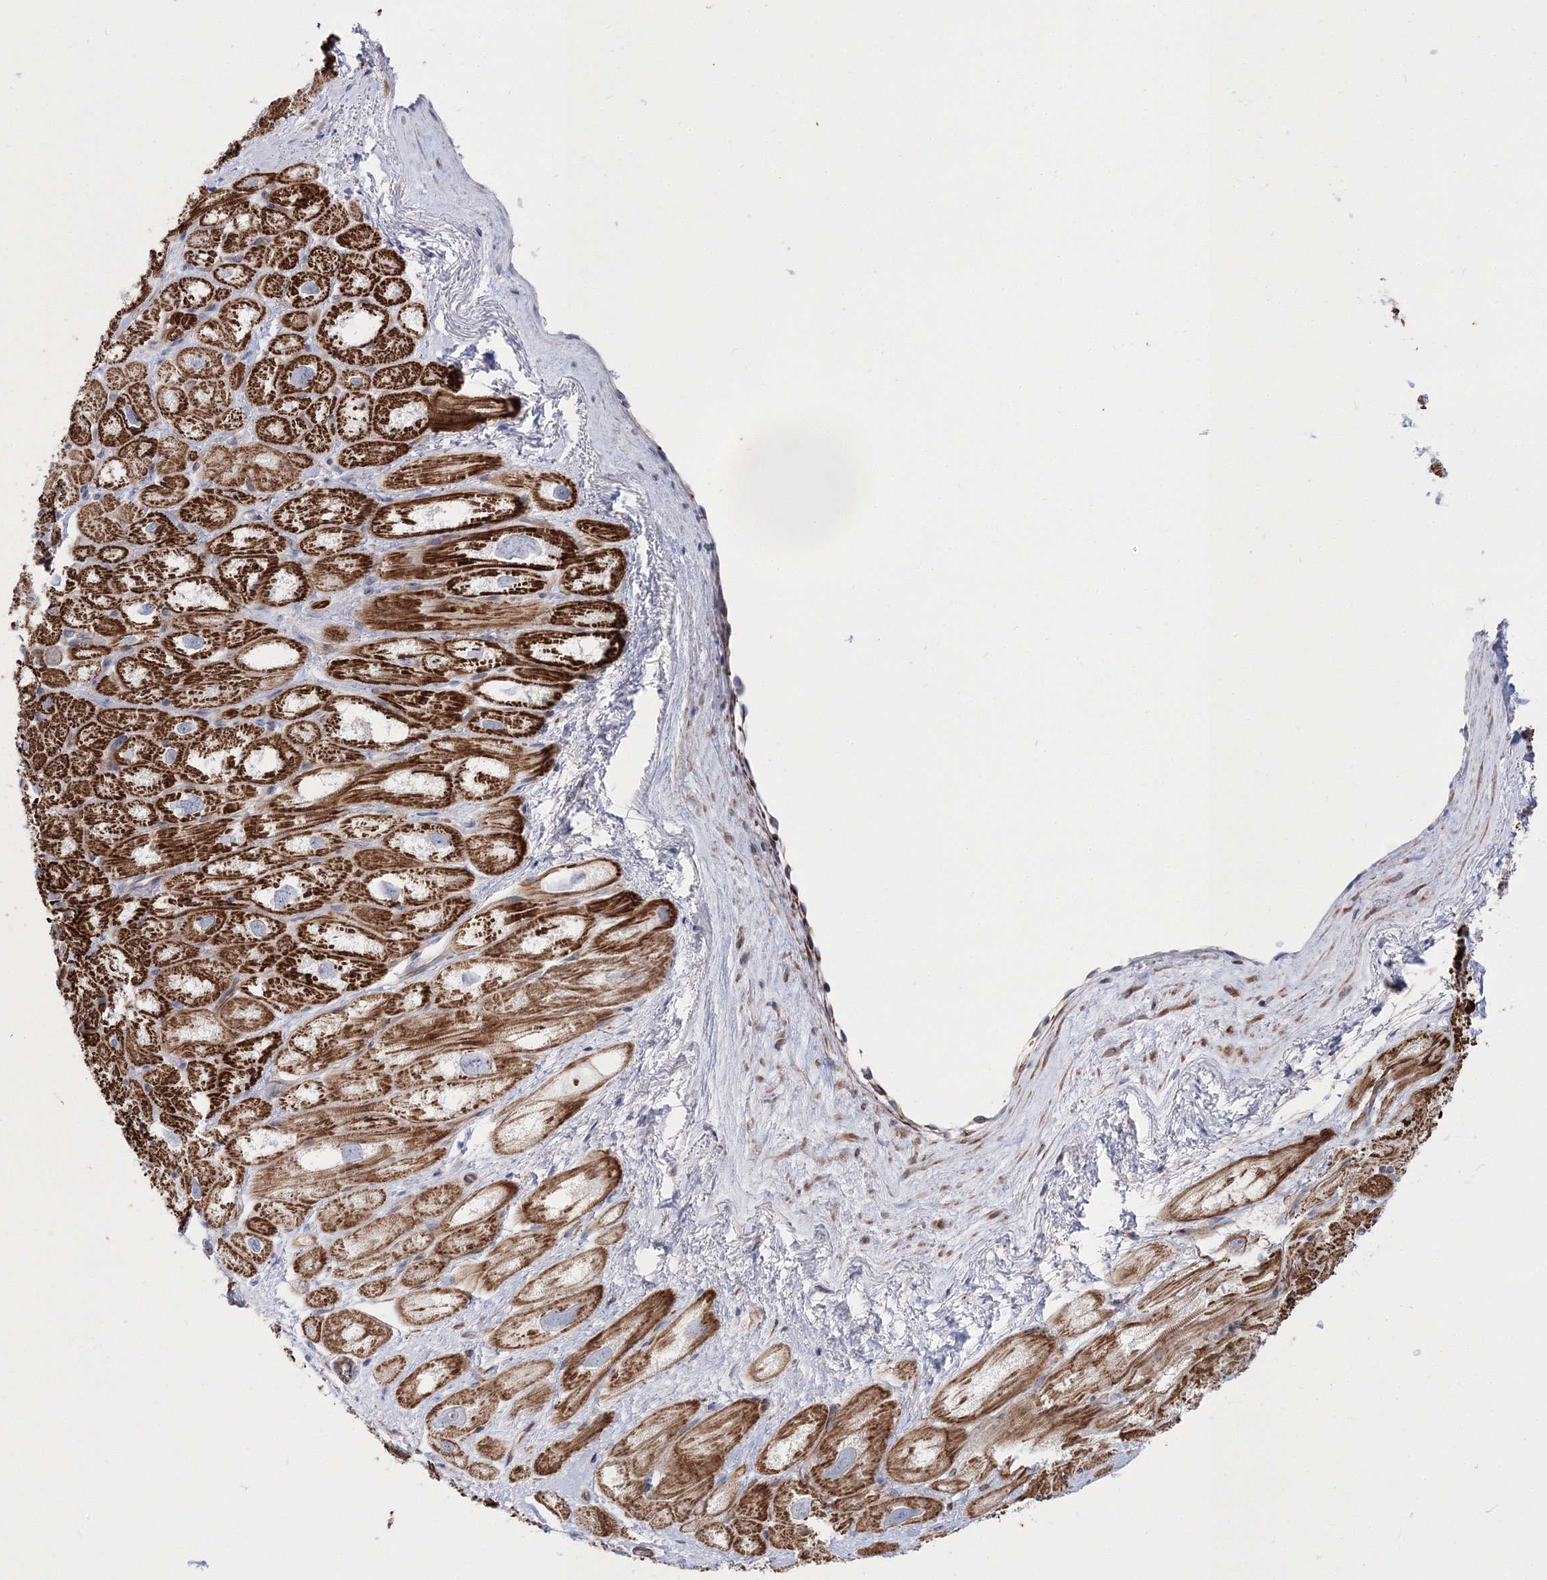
{"staining": {"intensity": "strong", "quantity": ">75%", "location": "cytoplasmic/membranous"}, "tissue": "heart muscle", "cell_type": "Cardiomyocytes", "image_type": "normal", "snomed": [{"axis": "morphology", "description": "Normal tissue, NOS"}, {"axis": "topography", "description": "Heart"}], "caption": "Normal heart muscle exhibits strong cytoplasmic/membranous positivity in approximately >75% of cardiomyocytes.", "gene": "ARHGAP32", "patient": {"sex": "male", "age": 50}}